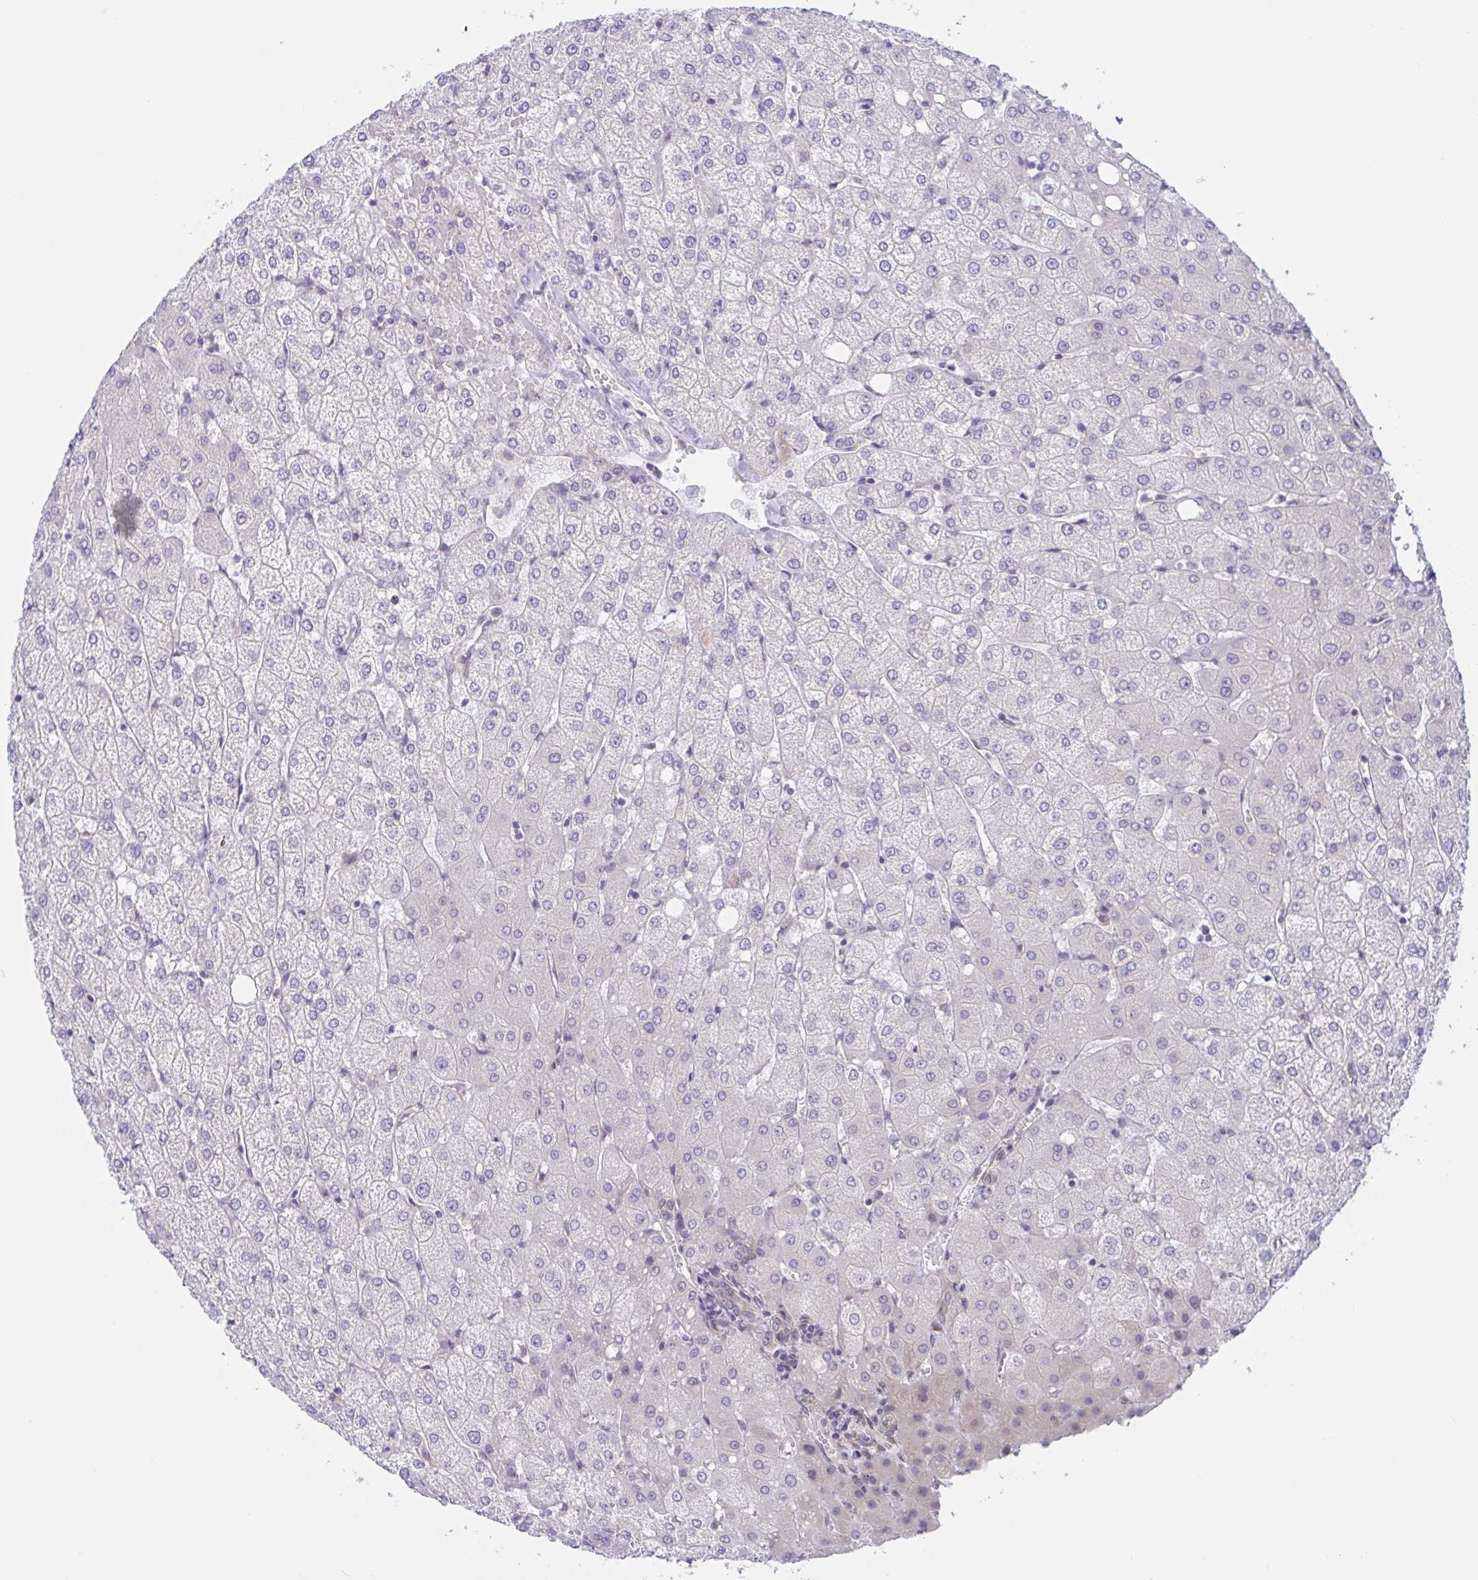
{"staining": {"intensity": "negative", "quantity": "none", "location": "none"}, "tissue": "liver", "cell_type": "Cholangiocytes", "image_type": "normal", "snomed": [{"axis": "morphology", "description": "Normal tissue, NOS"}, {"axis": "topography", "description": "Liver"}], "caption": "This is an immunohistochemistry (IHC) photomicrograph of benign liver. There is no staining in cholangiocytes.", "gene": "CAMLG", "patient": {"sex": "female", "age": 54}}